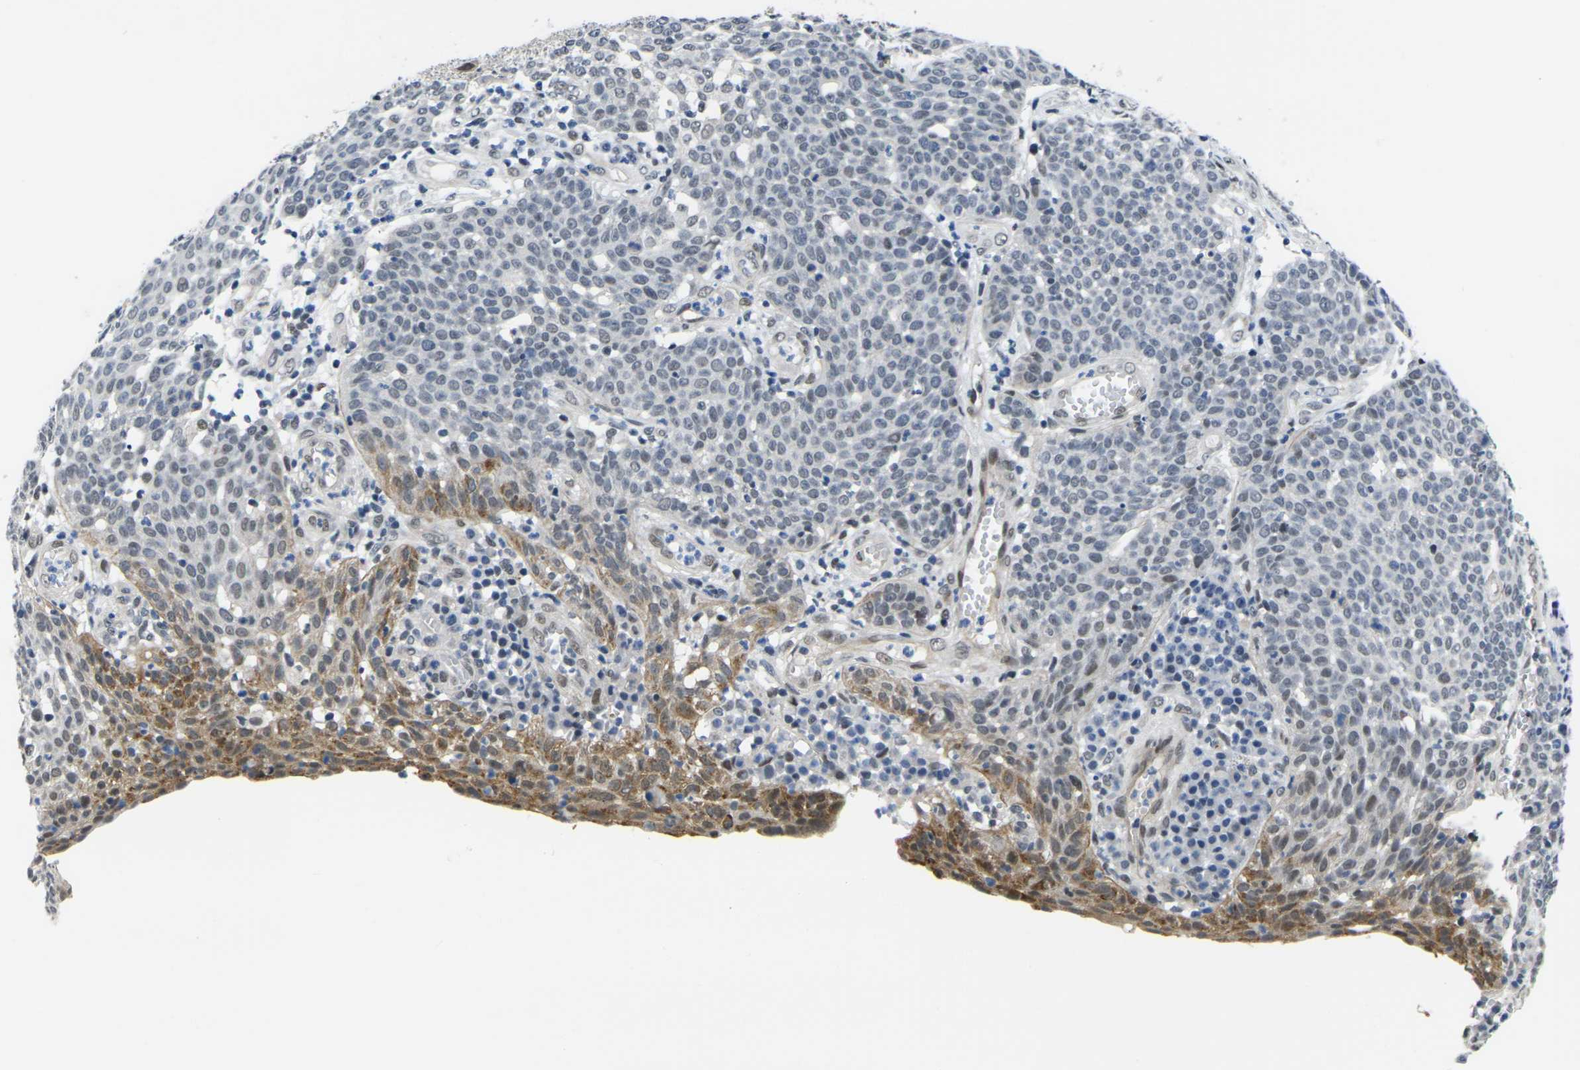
{"staining": {"intensity": "moderate", "quantity": "<25%", "location": "cytoplasmic/membranous,nuclear"}, "tissue": "cervical cancer", "cell_type": "Tumor cells", "image_type": "cancer", "snomed": [{"axis": "morphology", "description": "Squamous cell carcinoma, NOS"}, {"axis": "topography", "description": "Cervix"}], "caption": "A histopathology image showing moderate cytoplasmic/membranous and nuclear positivity in approximately <25% of tumor cells in squamous cell carcinoma (cervical), as visualized by brown immunohistochemical staining.", "gene": "RBM7", "patient": {"sex": "female", "age": 34}}